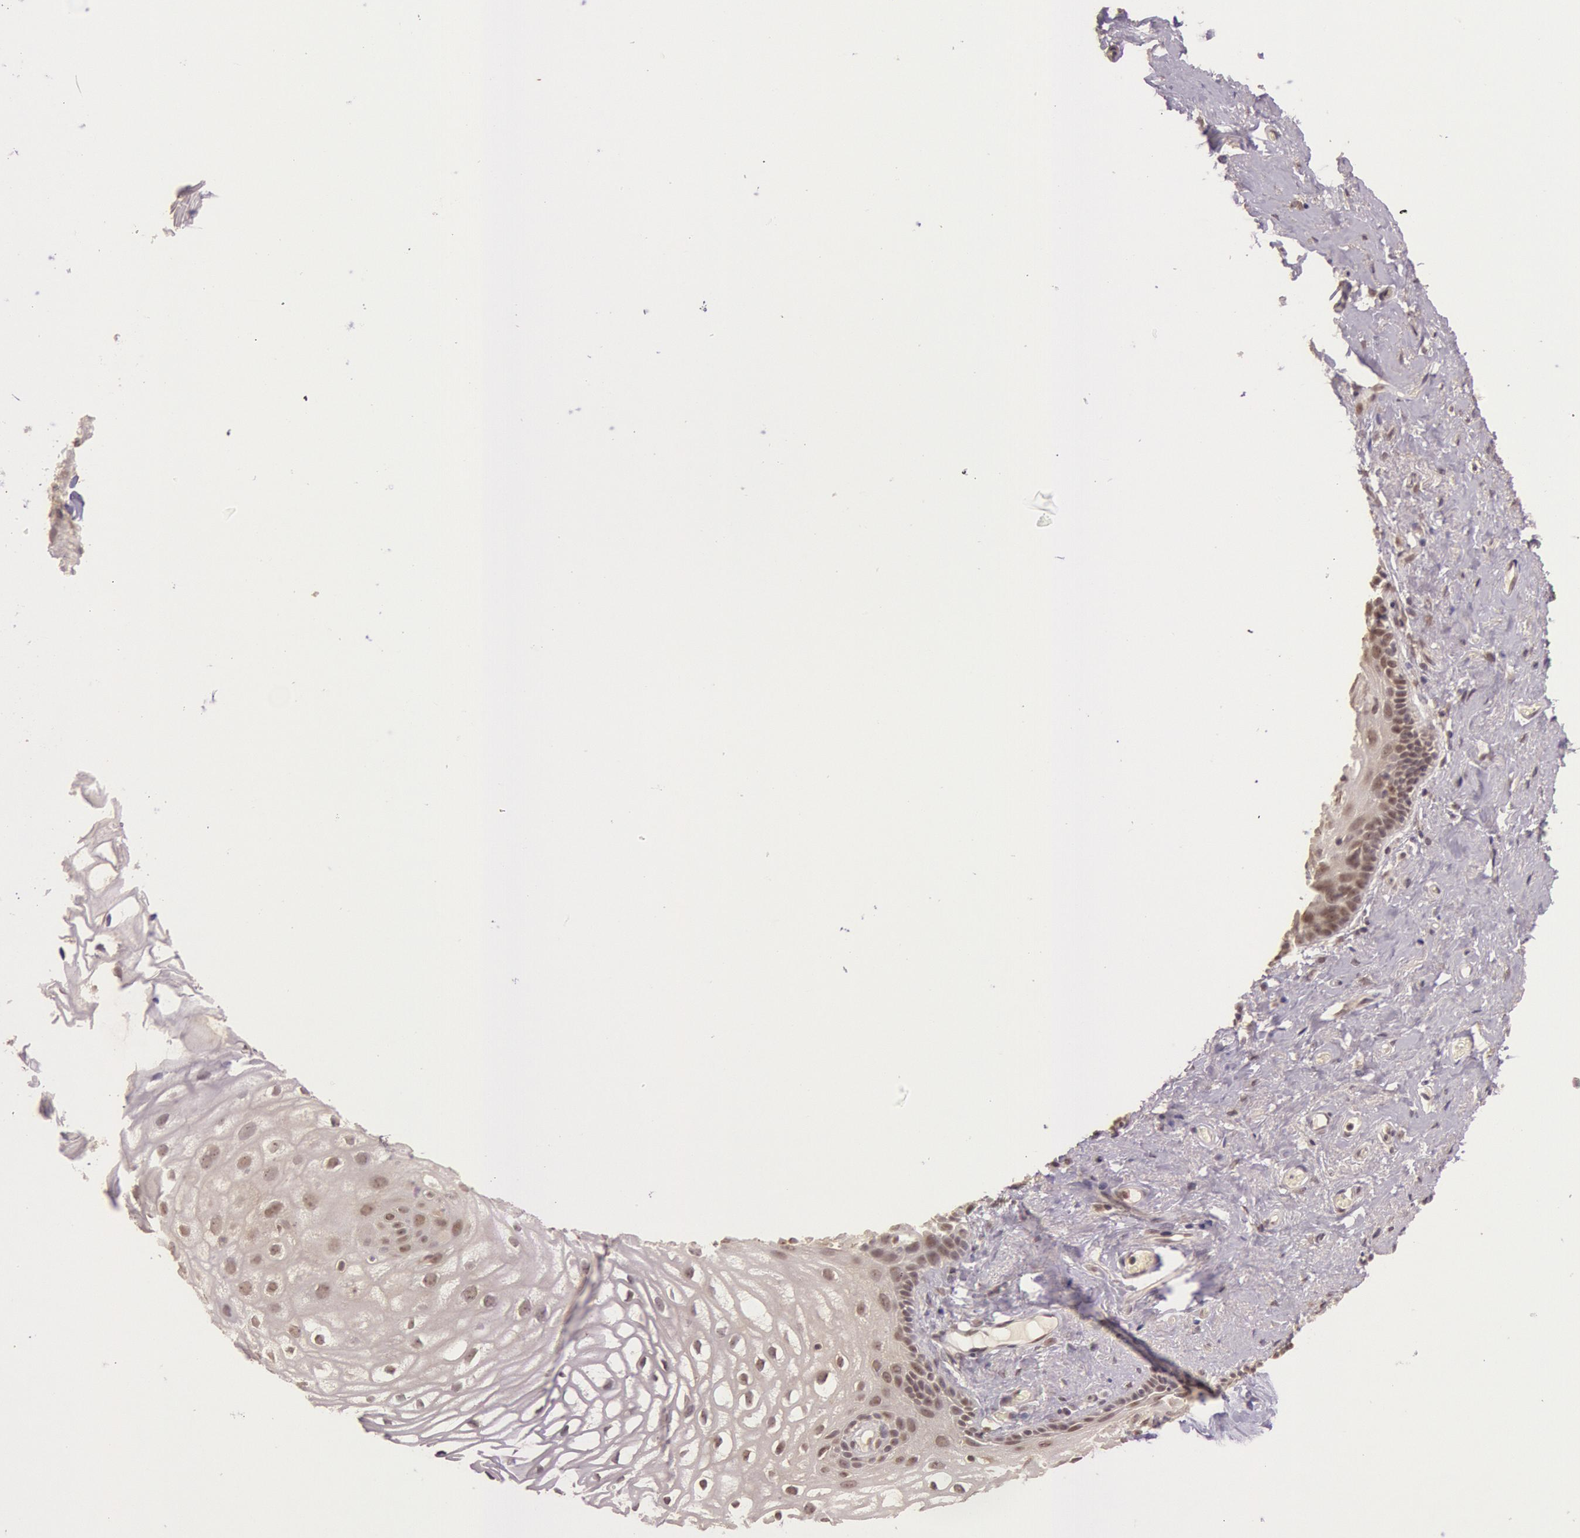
{"staining": {"intensity": "weak", "quantity": "25%-75%", "location": "cytoplasmic/membranous,nuclear"}, "tissue": "vagina", "cell_type": "Squamous epithelial cells", "image_type": "normal", "snomed": [{"axis": "morphology", "description": "Normal tissue, NOS"}, {"axis": "topography", "description": "Vagina"}], "caption": "Weak cytoplasmic/membranous,nuclear positivity is present in about 25%-75% of squamous epithelial cells in benign vagina. The protein of interest is stained brown, and the nuclei are stained in blue (DAB (3,3'-diaminobenzidine) IHC with brightfield microscopy, high magnification).", "gene": "RTL10", "patient": {"sex": "female", "age": 61}}